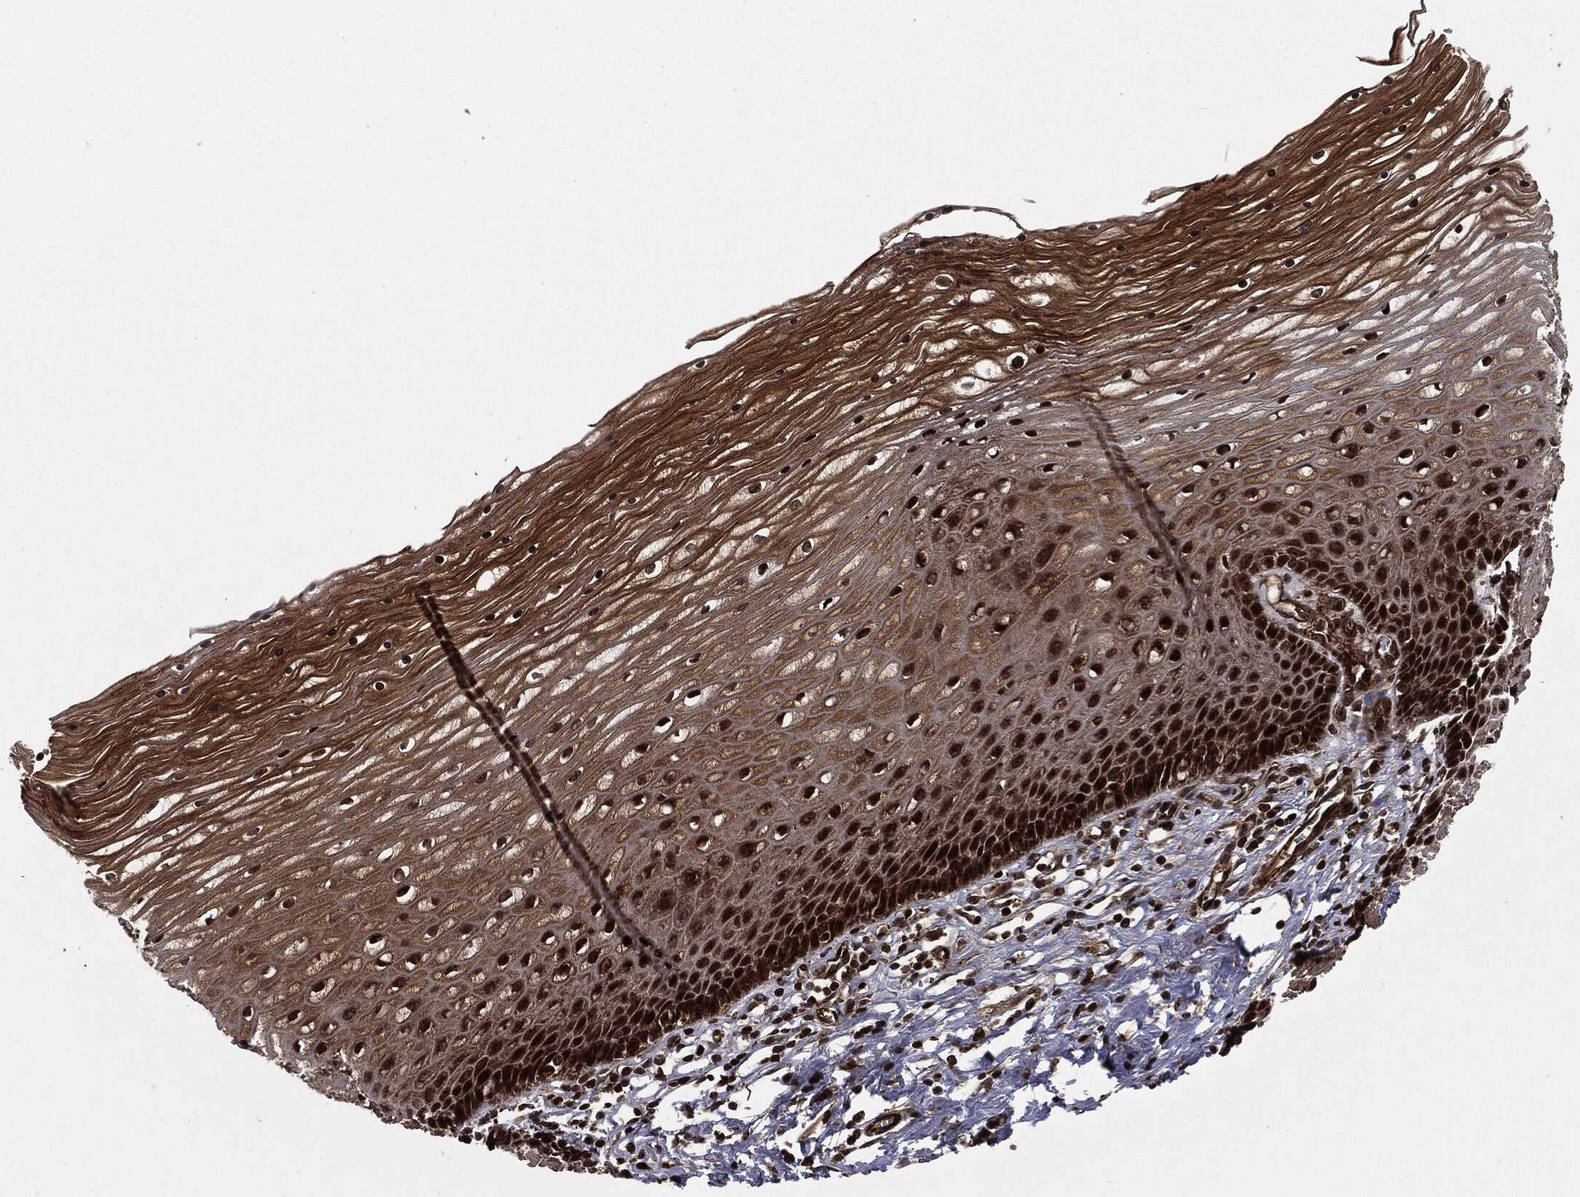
{"staining": {"intensity": "strong", "quantity": ">75%", "location": "cytoplasmic/membranous,nuclear"}, "tissue": "cervix", "cell_type": "Glandular cells", "image_type": "normal", "snomed": [{"axis": "morphology", "description": "Normal tissue, NOS"}, {"axis": "topography", "description": "Cervix"}], "caption": "Strong cytoplasmic/membranous,nuclear protein staining is seen in approximately >75% of glandular cells in cervix. (IHC, brightfield microscopy, high magnification).", "gene": "CARD6", "patient": {"sex": "female", "age": 35}}